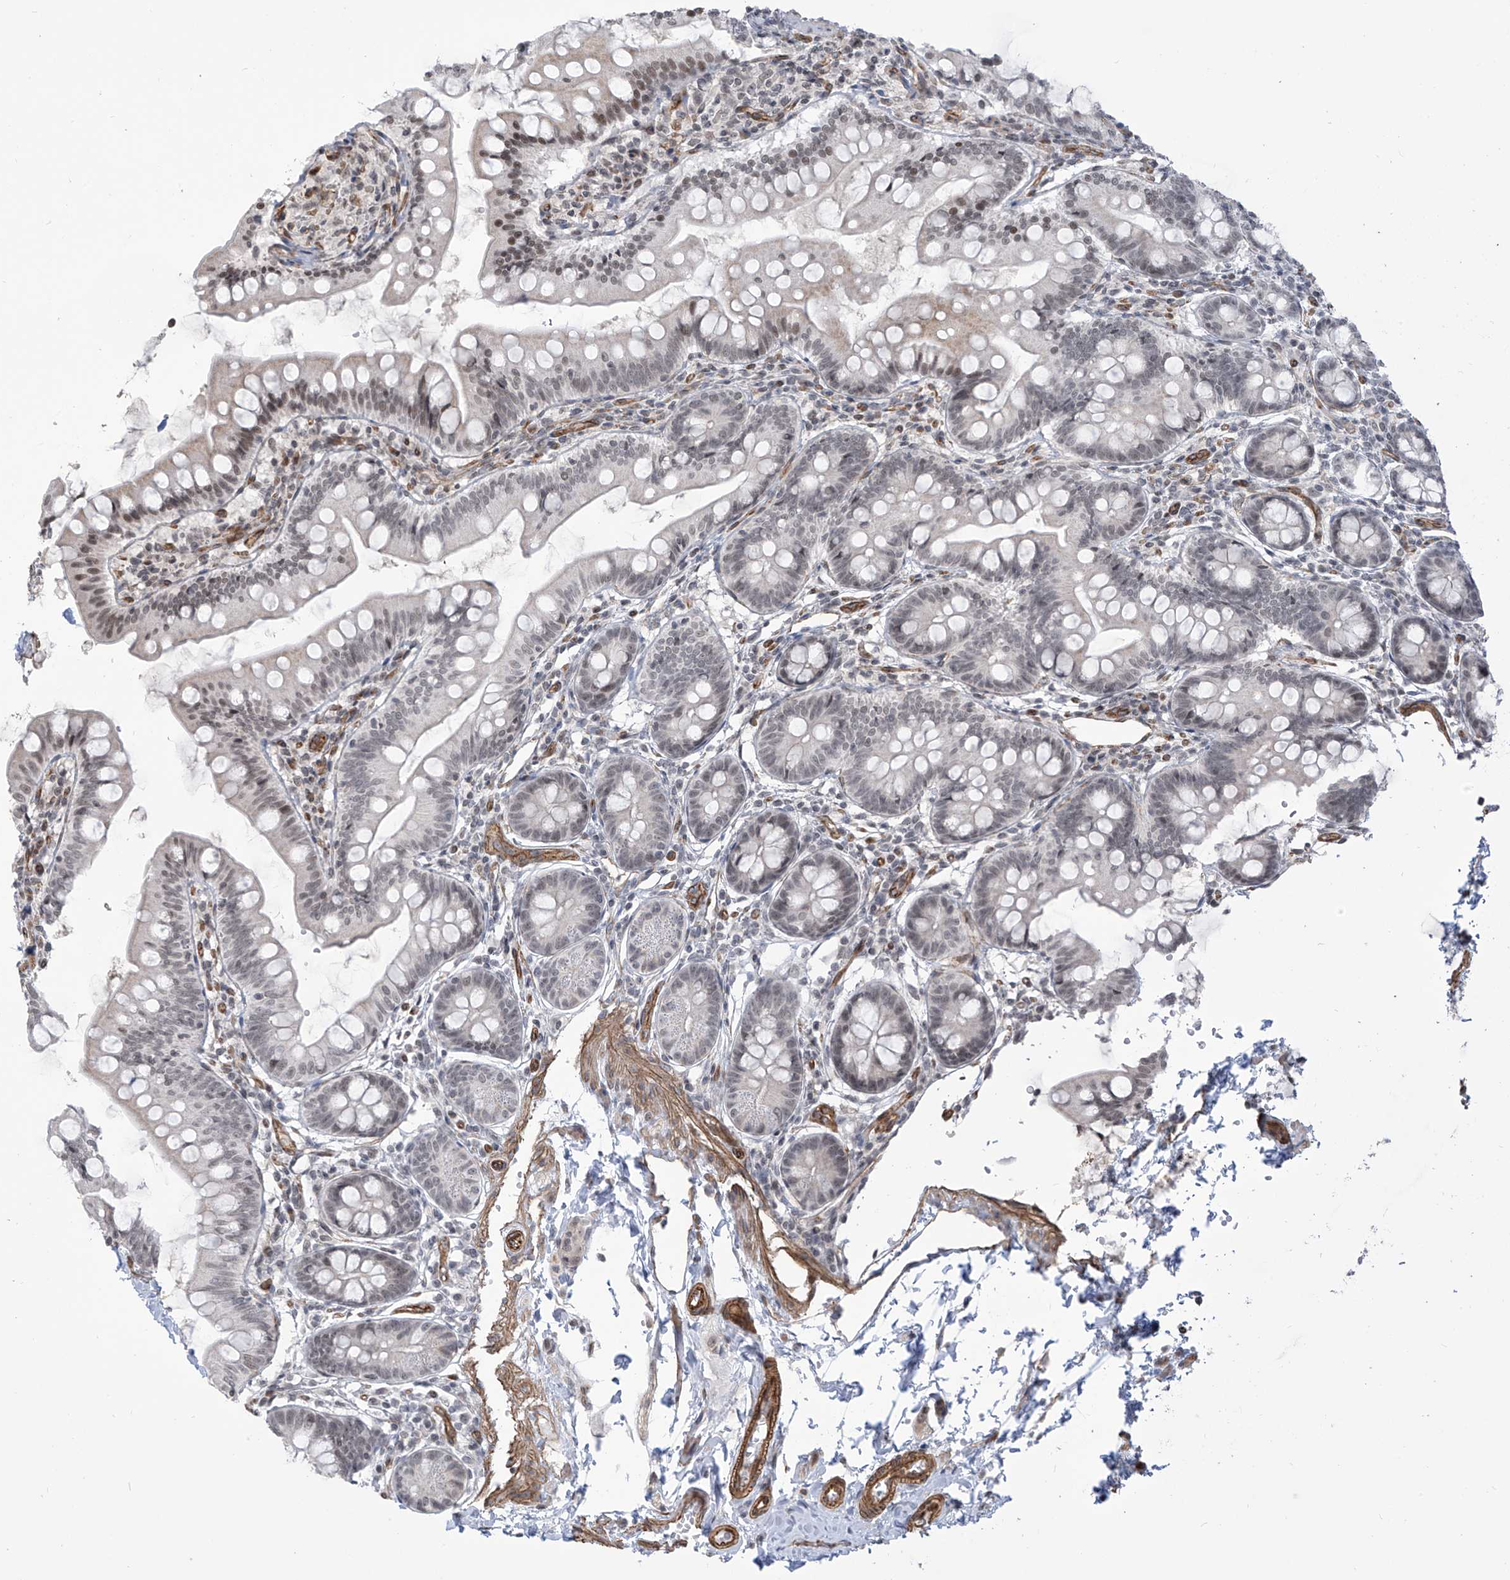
{"staining": {"intensity": "weak", "quantity": "<25%", "location": "nuclear"}, "tissue": "small intestine", "cell_type": "Glandular cells", "image_type": "normal", "snomed": [{"axis": "morphology", "description": "Normal tissue, NOS"}, {"axis": "topography", "description": "Small intestine"}], "caption": "The IHC photomicrograph has no significant positivity in glandular cells of small intestine. (DAB immunohistochemistry (IHC), high magnification).", "gene": "METAP1D", "patient": {"sex": "male", "age": 7}}